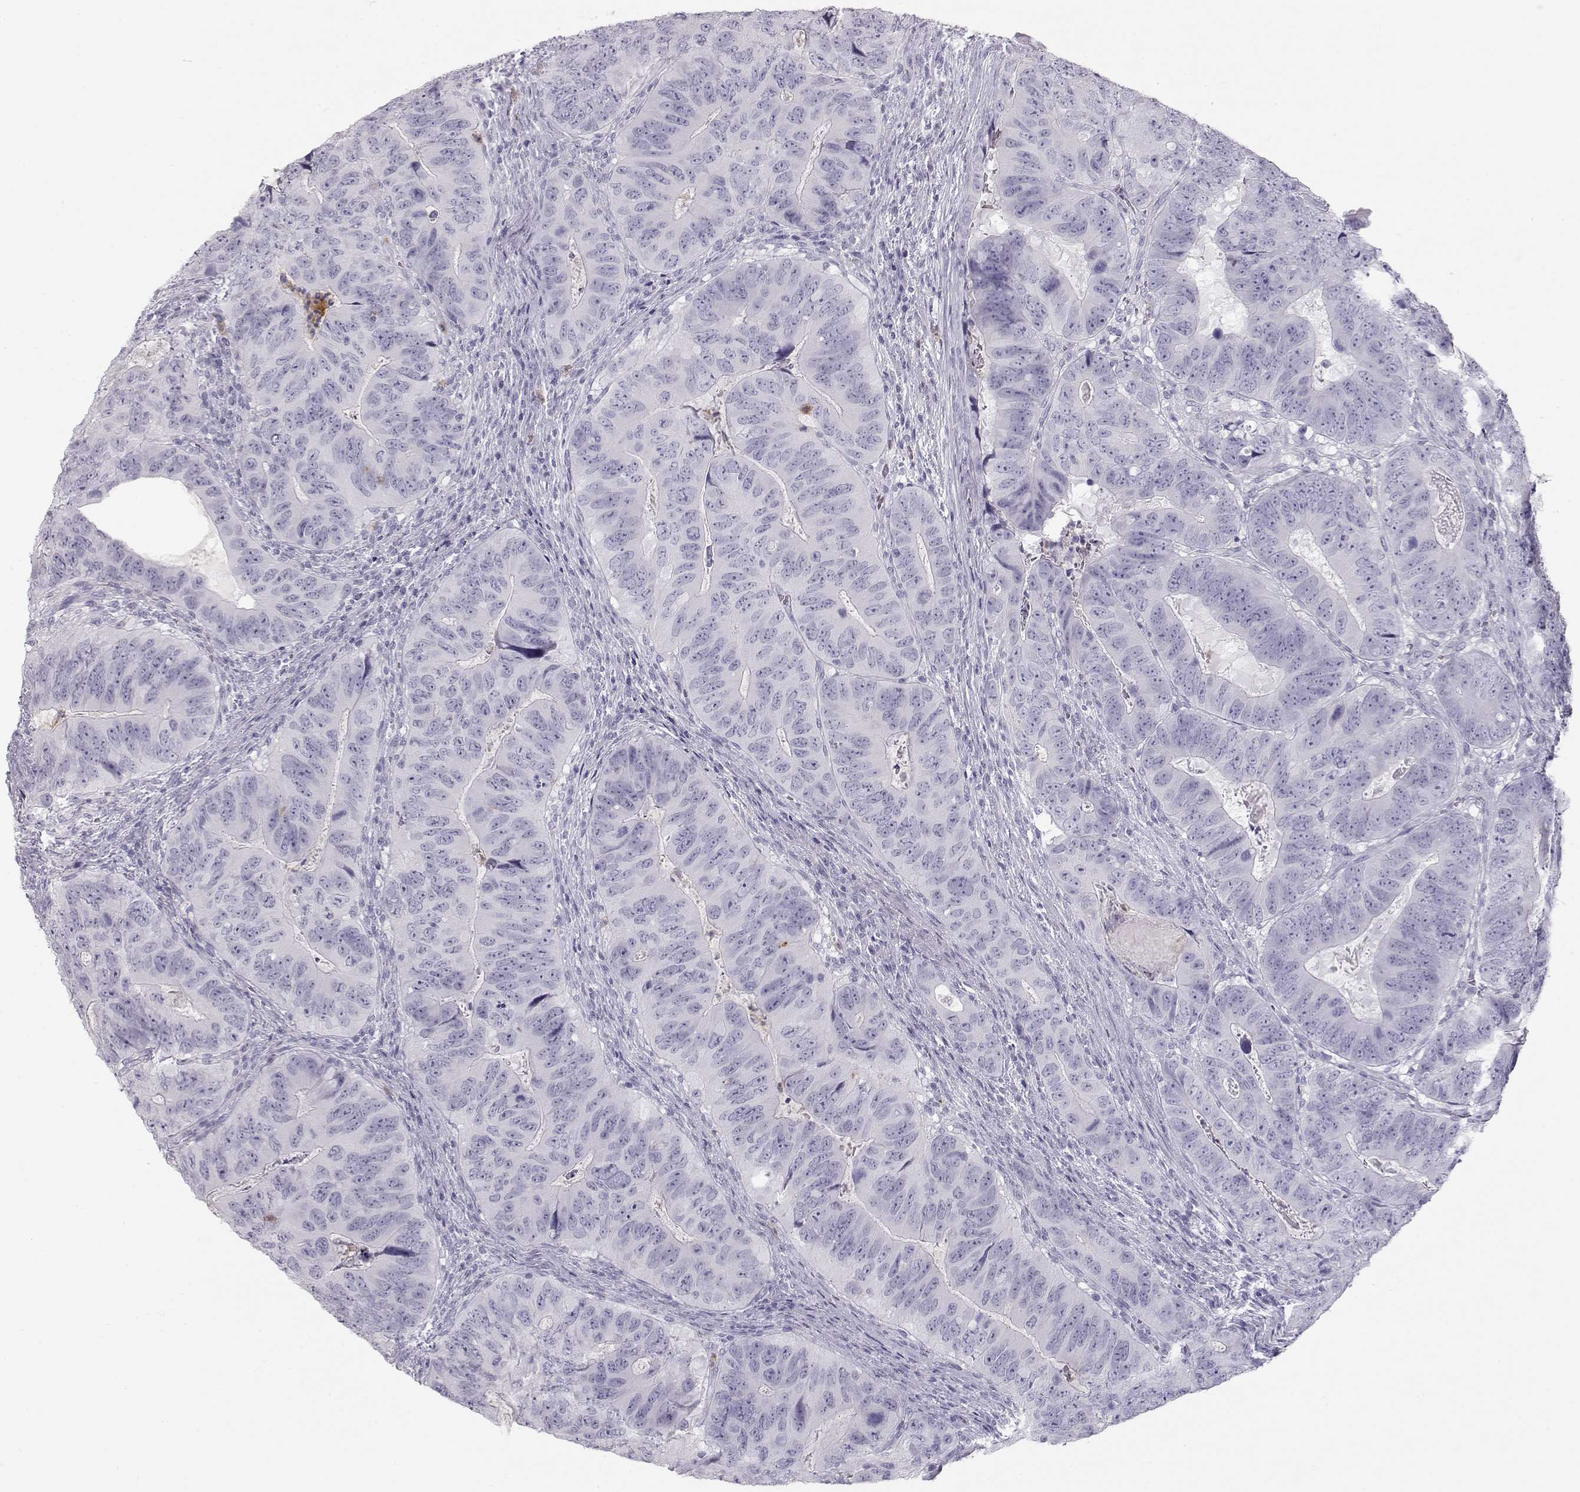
{"staining": {"intensity": "negative", "quantity": "none", "location": "none"}, "tissue": "colorectal cancer", "cell_type": "Tumor cells", "image_type": "cancer", "snomed": [{"axis": "morphology", "description": "Adenocarcinoma, NOS"}, {"axis": "topography", "description": "Colon"}], "caption": "Photomicrograph shows no protein positivity in tumor cells of colorectal cancer (adenocarcinoma) tissue.", "gene": "MIP", "patient": {"sex": "male", "age": 79}}